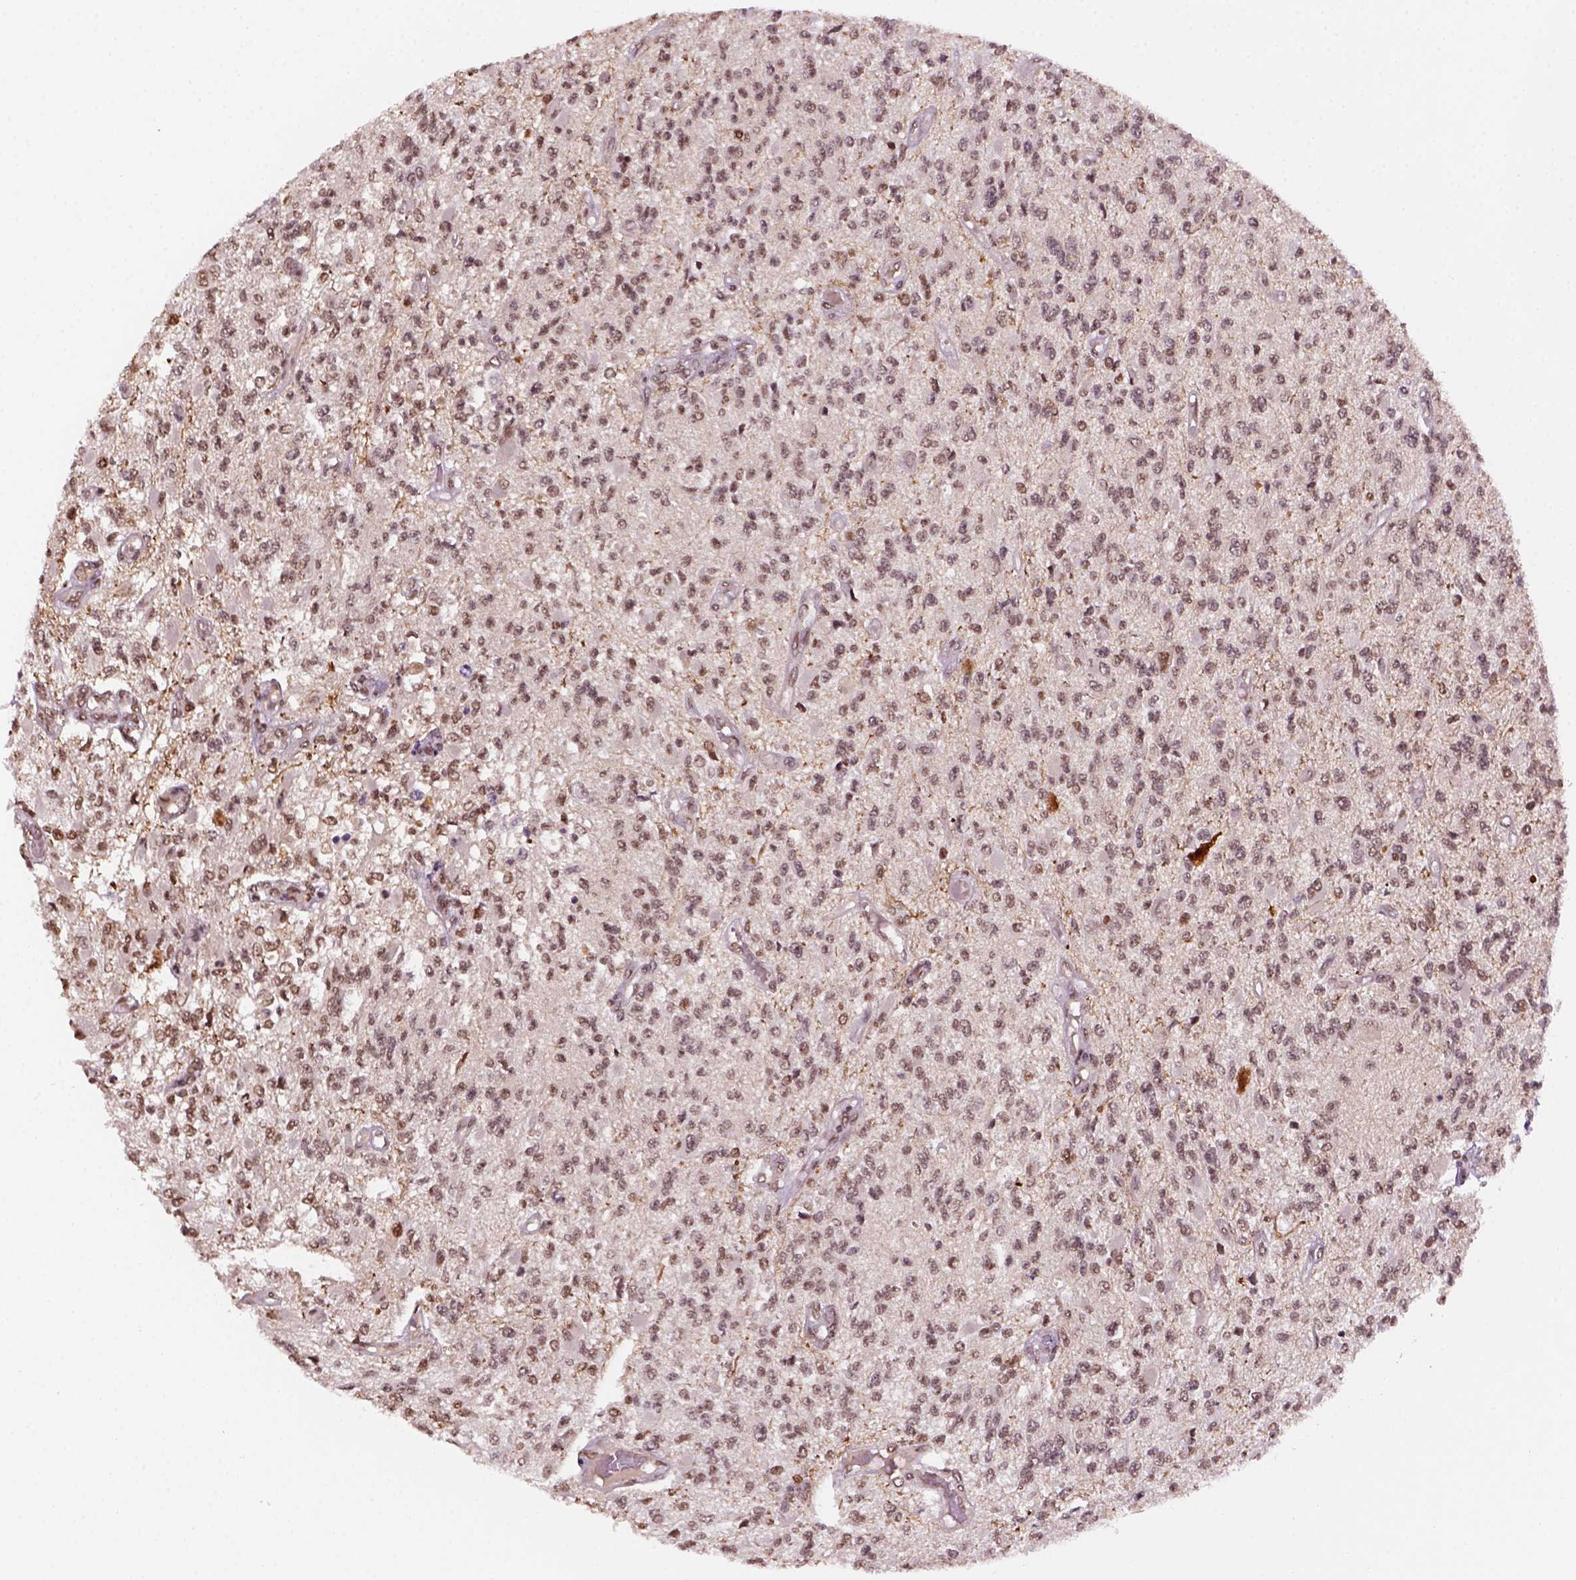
{"staining": {"intensity": "weak", "quantity": ">75%", "location": "nuclear"}, "tissue": "glioma", "cell_type": "Tumor cells", "image_type": "cancer", "snomed": [{"axis": "morphology", "description": "Glioma, malignant, High grade"}, {"axis": "topography", "description": "Brain"}], "caption": "DAB (3,3'-diaminobenzidine) immunohistochemical staining of human high-grade glioma (malignant) shows weak nuclear protein staining in about >75% of tumor cells. The protein of interest is stained brown, and the nuclei are stained in blue (DAB (3,3'-diaminobenzidine) IHC with brightfield microscopy, high magnification).", "gene": "GOT1", "patient": {"sex": "female", "age": 63}}